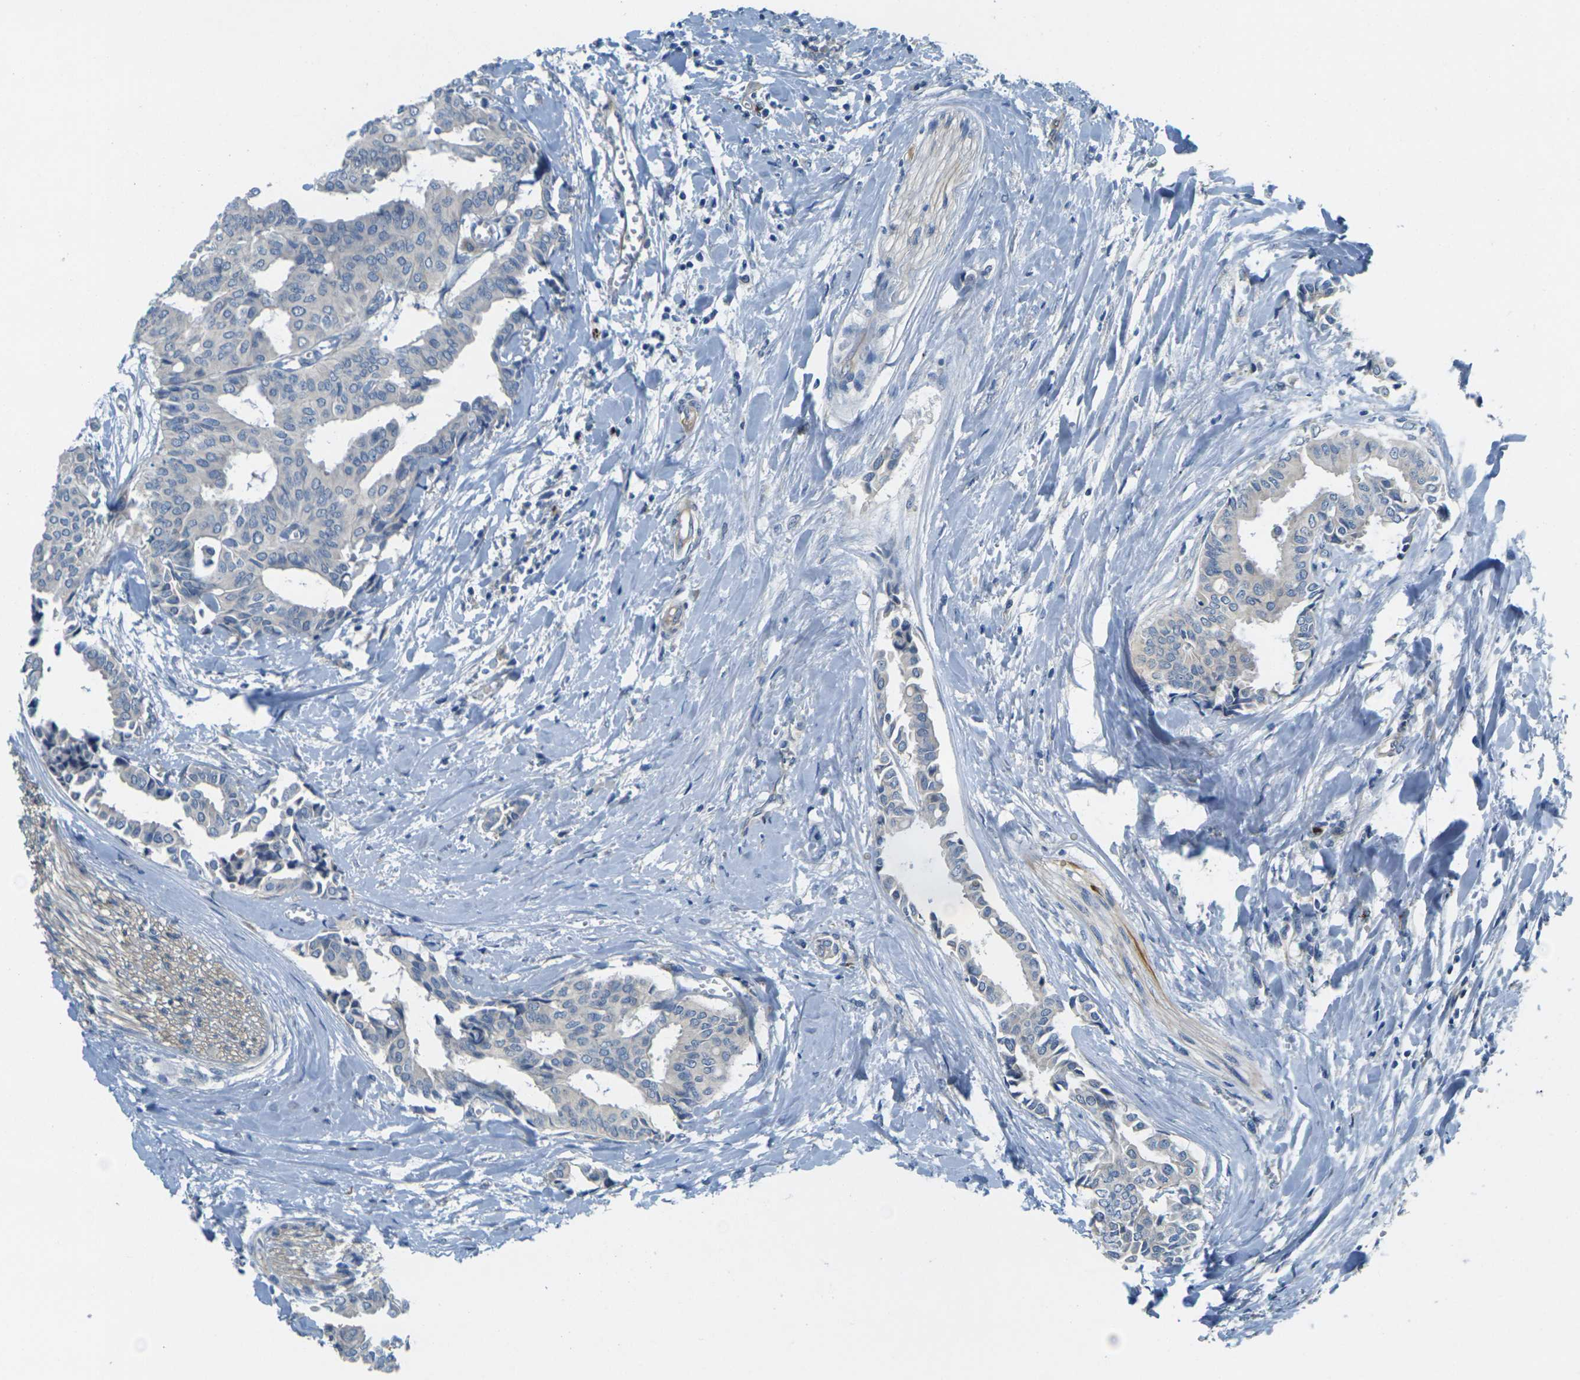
{"staining": {"intensity": "negative", "quantity": "none", "location": "none"}, "tissue": "head and neck cancer", "cell_type": "Tumor cells", "image_type": "cancer", "snomed": [{"axis": "morphology", "description": "Adenocarcinoma, NOS"}, {"axis": "topography", "description": "Salivary gland"}, {"axis": "topography", "description": "Head-Neck"}], "caption": "IHC photomicrograph of human head and neck cancer (adenocarcinoma) stained for a protein (brown), which reveals no expression in tumor cells.", "gene": "CYP2C8", "patient": {"sex": "female", "age": 59}}